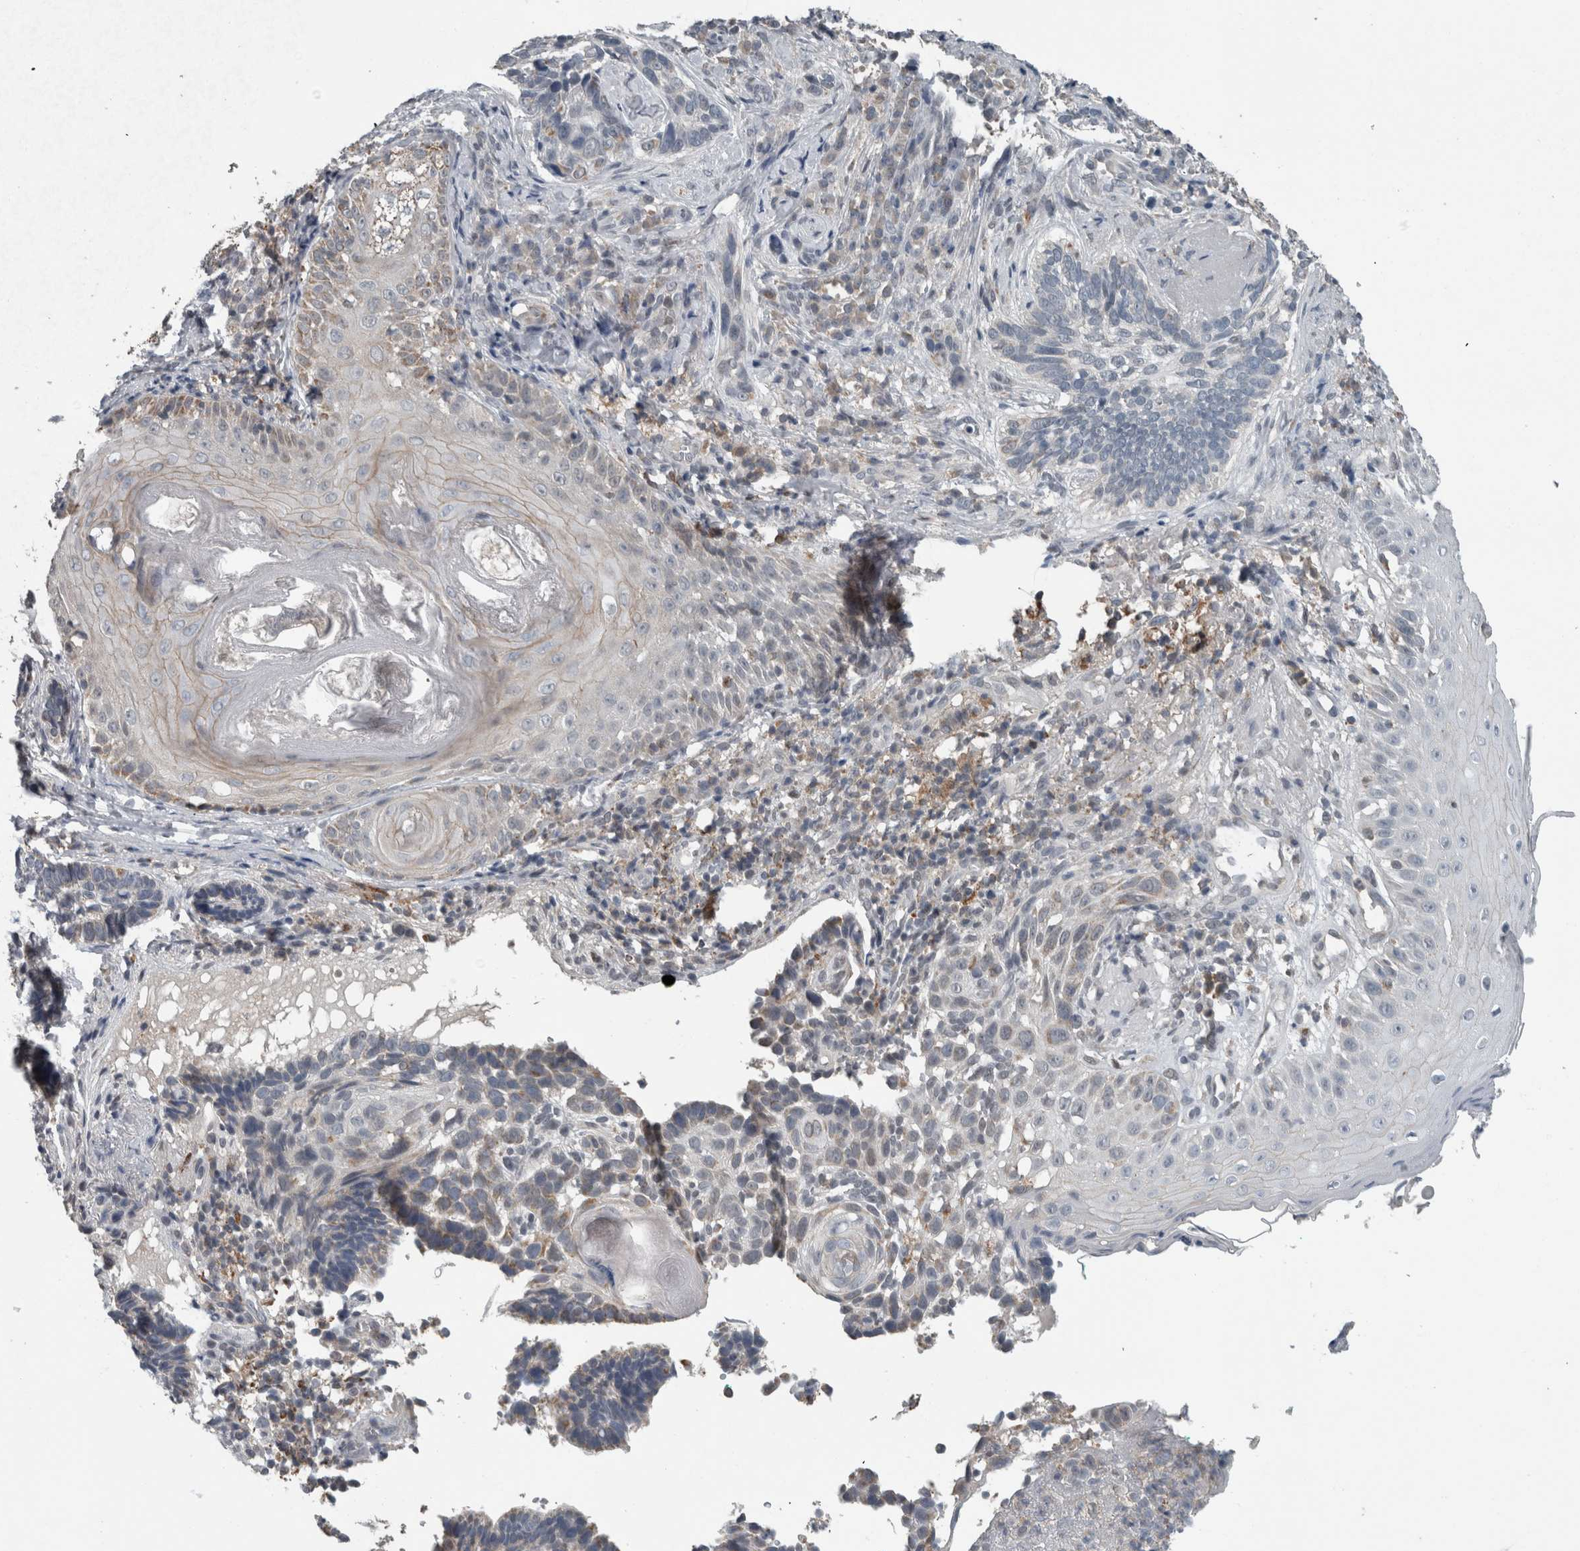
{"staining": {"intensity": "weak", "quantity": "<25%", "location": "cytoplasmic/membranous"}, "tissue": "skin cancer", "cell_type": "Tumor cells", "image_type": "cancer", "snomed": [{"axis": "morphology", "description": "Basal cell carcinoma"}, {"axis": "topography", "description": "Skin"}], "caption": "This is a histopathology image of immunohistochemistry (IHC) staining of skin cancer, which shows no expression in tumor cells. The staining was performed using DAB (3,3'-diaminobenzidine) to visualize the protein expression in brown, while the nuclei were stained in blue with hematoxylin (Magnification: 20x).", "gene": "ACSF2", "patient": {"sex": "female", "age": 89}}